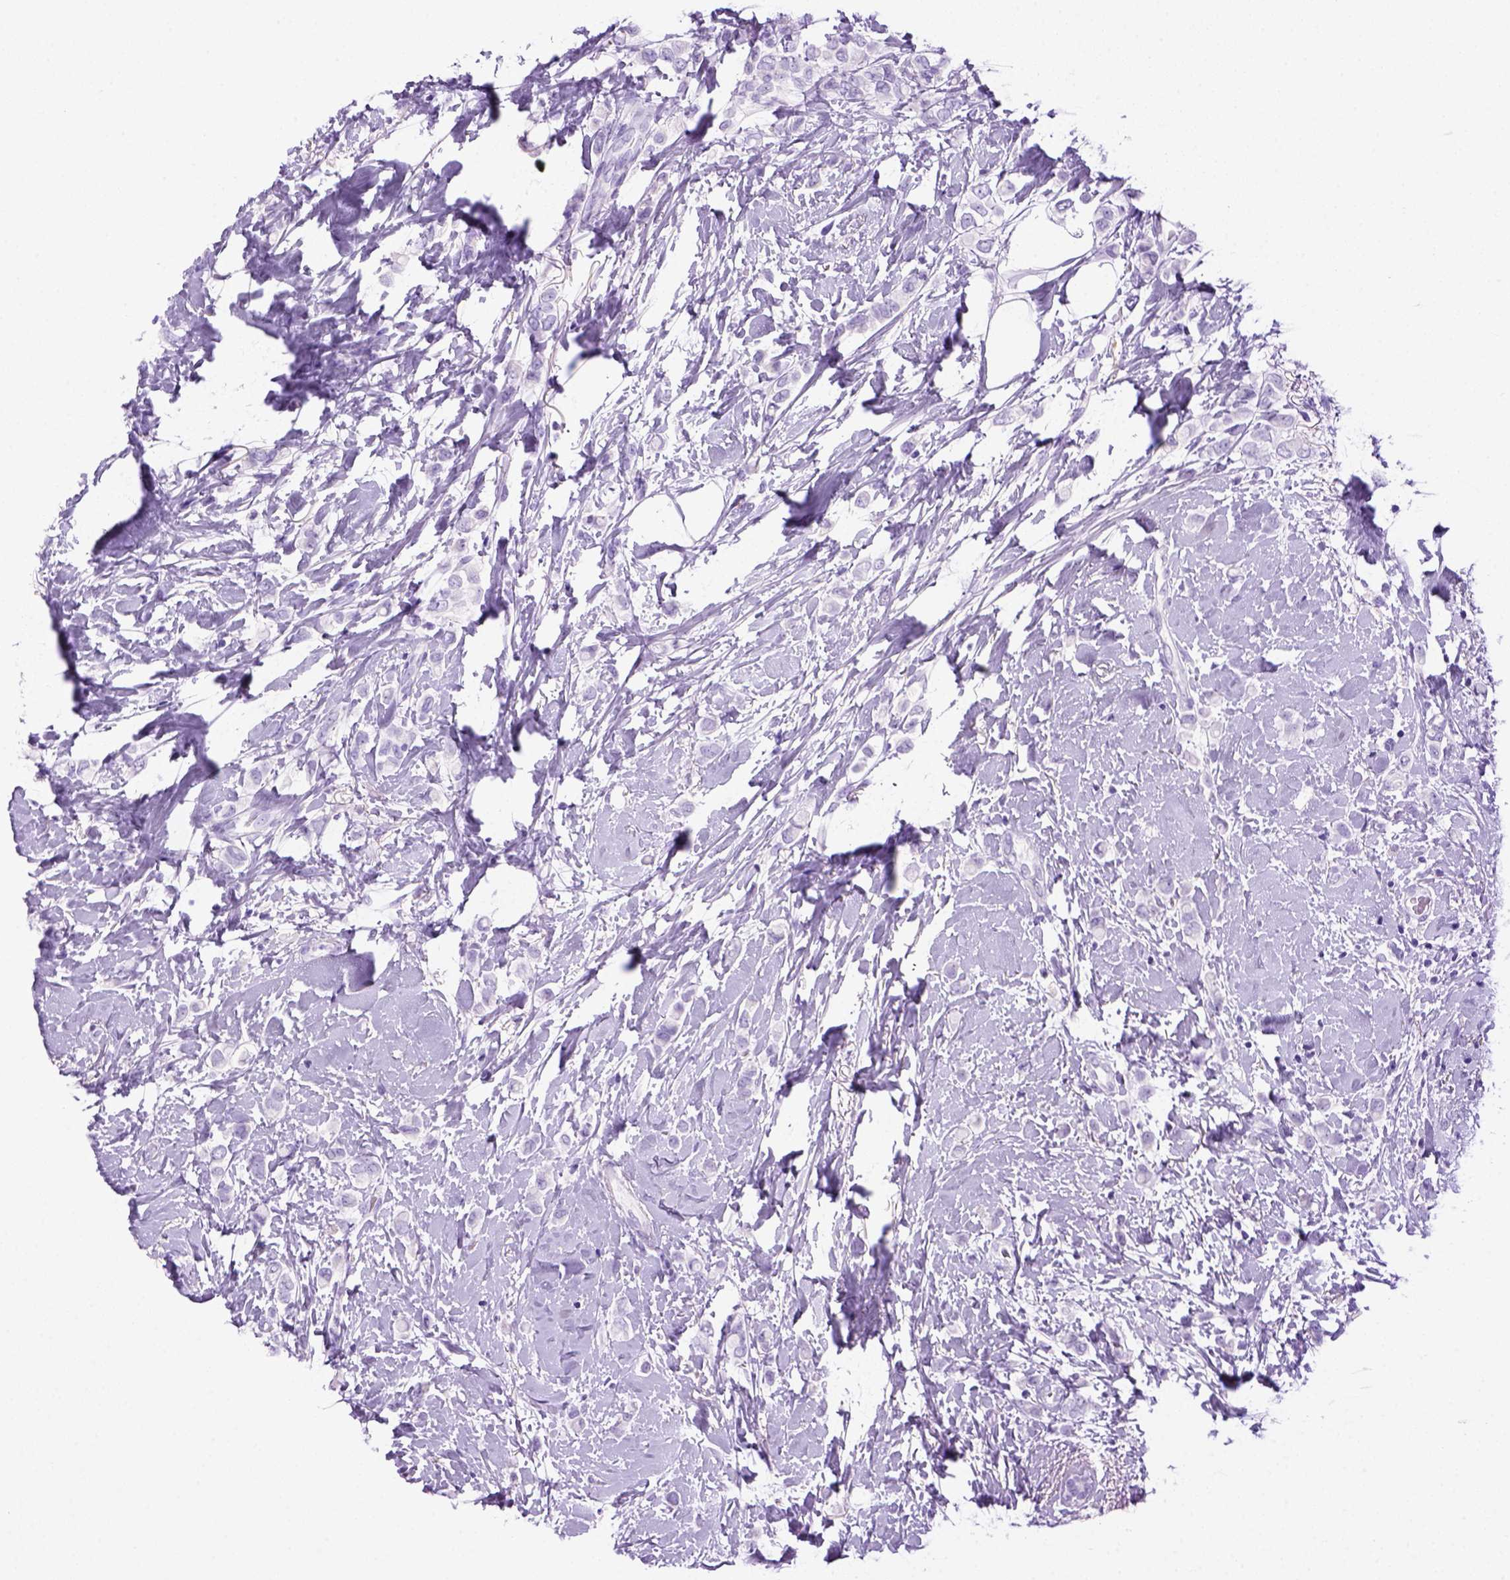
{"staining": {"intensity": "negative", "quantity": "none", "location": "none"}, "tissue": "breast cancer", "cell_type": "Tumor cells", "image_type": "cancer", "snomed": [{"axis": "morphology", "description": "Lobular carcinoma"}, {"axis": "topography", "description": "Breast"}], "caption": "Immunohistochemistry (IHC) of human breast cancer (lobular carcinoma) displays no expression in tumor cells. (Brightfield microscopy of DAB IHC at high magnification).", "gene": "SGCG", "patient": {"sex": "female", "age": 66}}